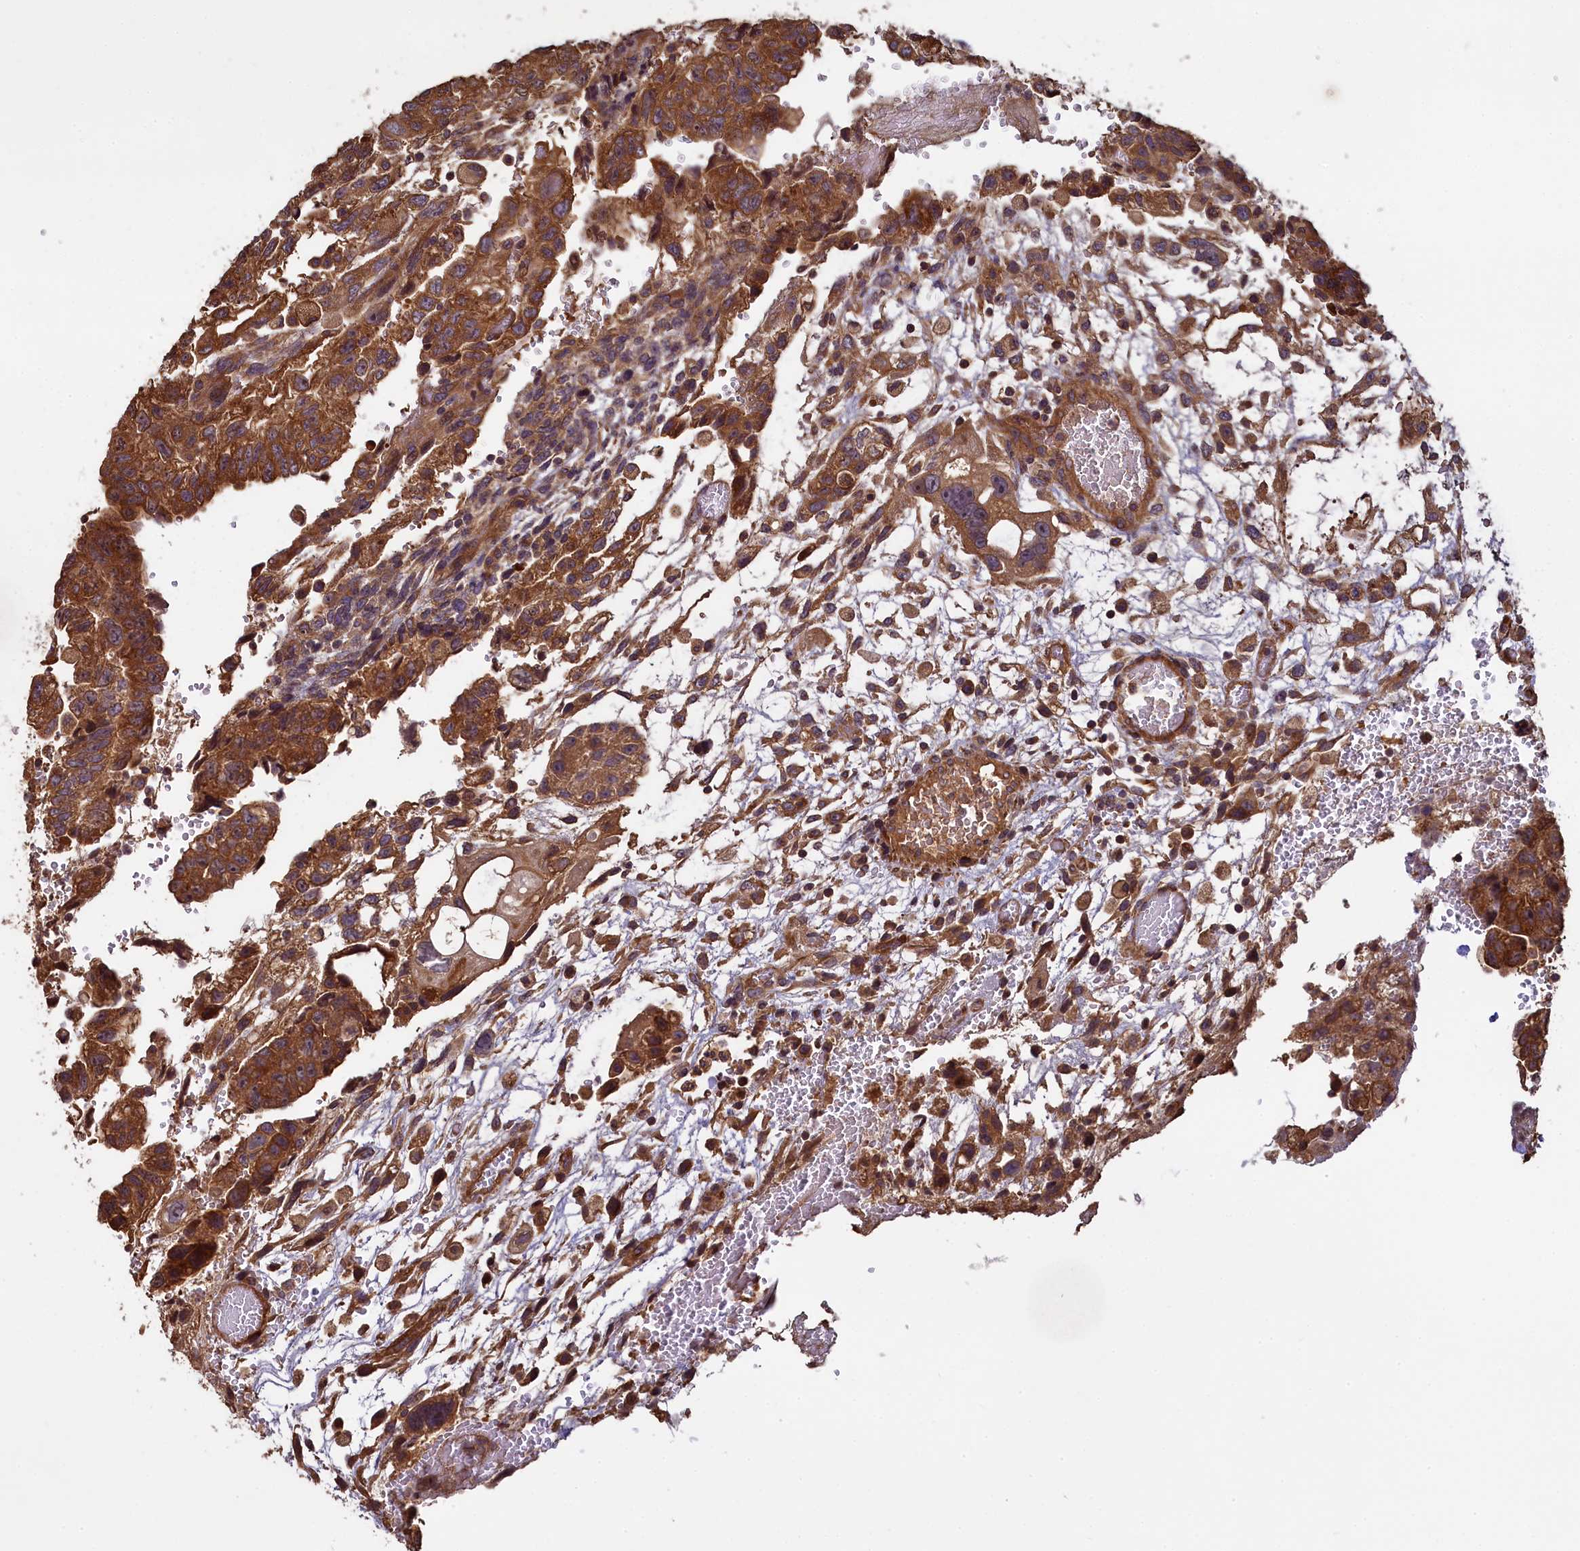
{"staining": {"intensity": "strong", "quantity": ">75%", "location": "cytoplasmic/membranous"}, "tissue": "testis cancer", "cell_type": "Tumor cells", "image_type": "cancer", "snomed": [{"axis": "morphology", "description": "Carcinoma, Embryonal, NOS"}, {"axis": "topography", "description": "Testis"}], "caption": "DAB immunohistochemical staining of testis cancer demonstrates strong cytoplasmic/membranous protein staining in approximately >75% of tumor cells.", "gene": "NUDT6", "patient": {"sex": "male", "age": 36}}